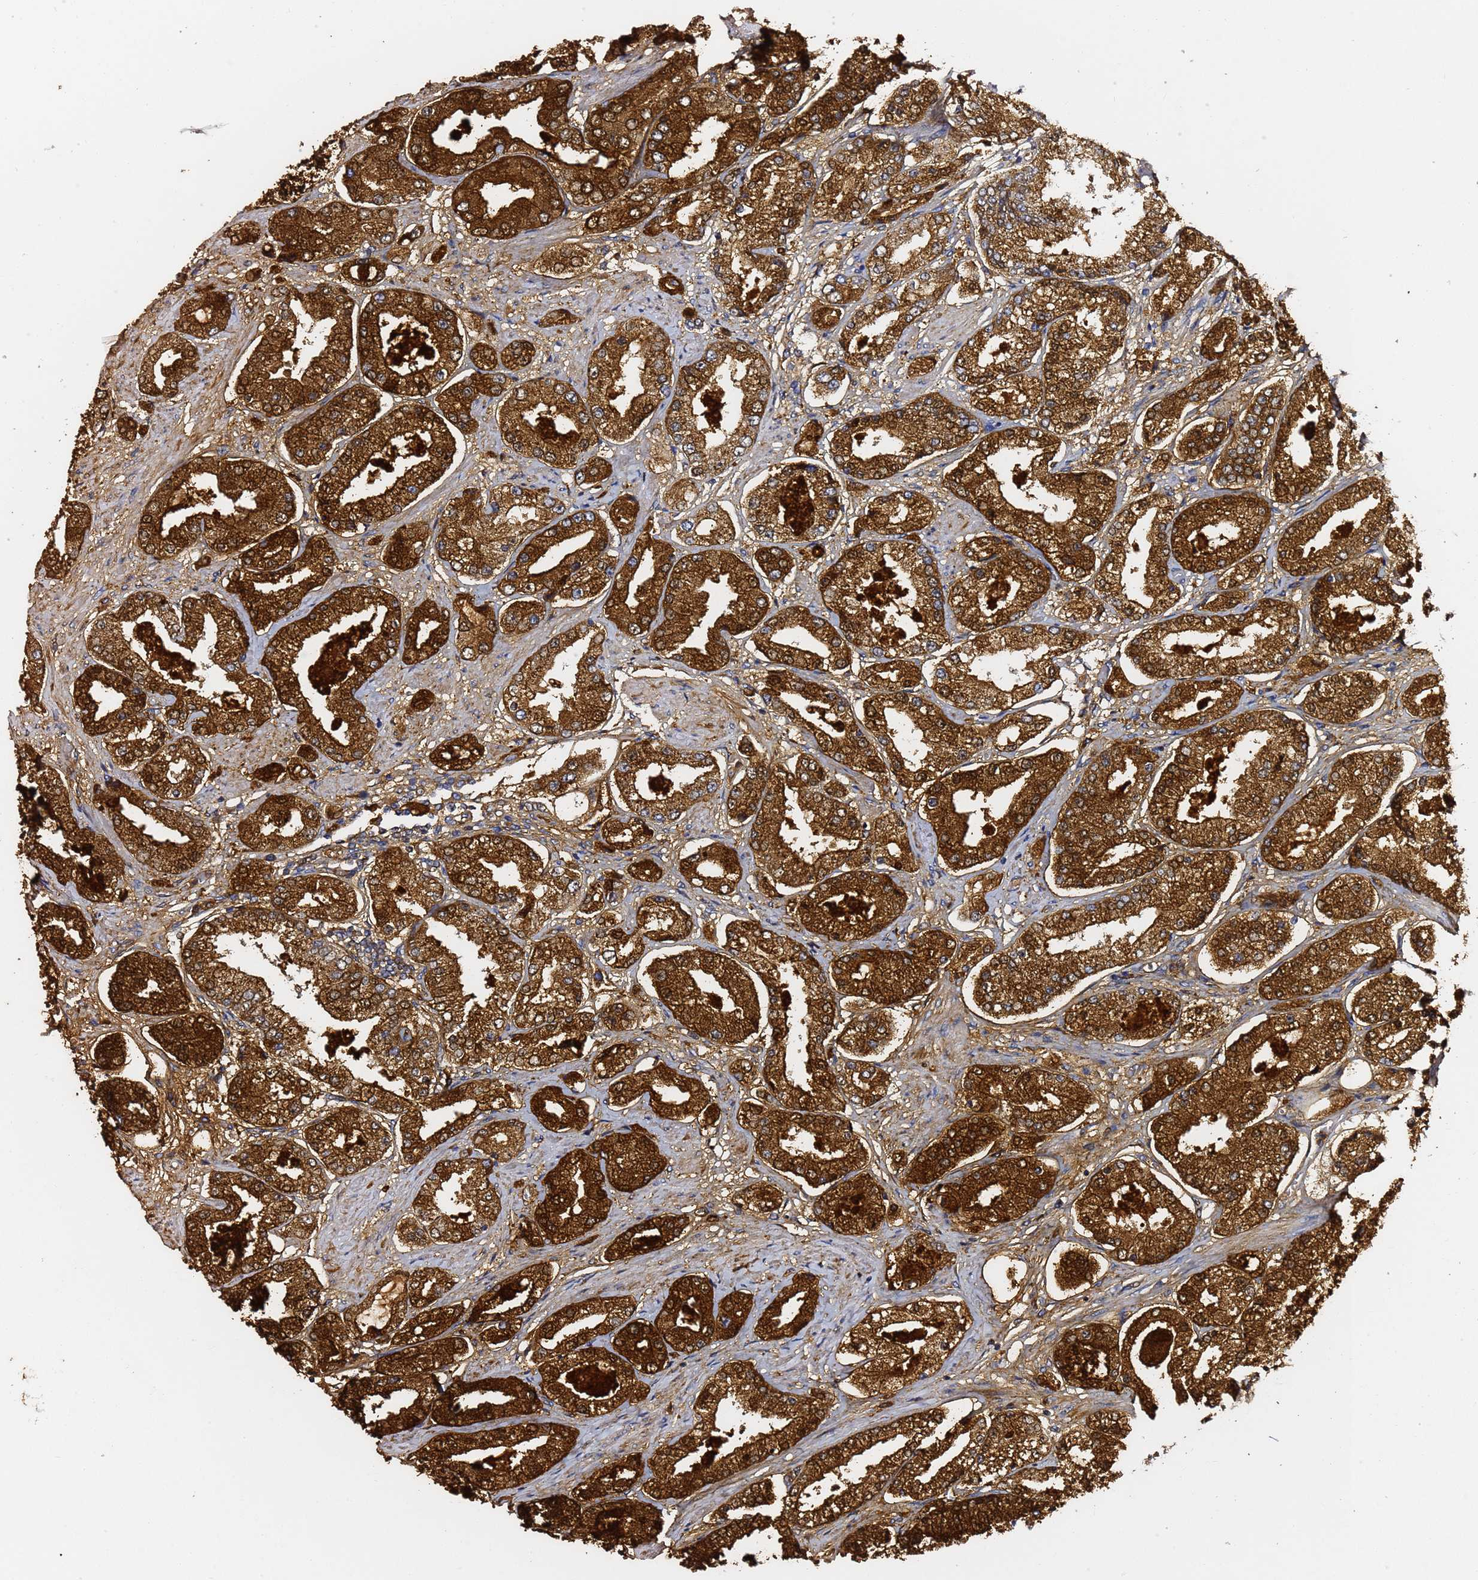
{"staining": {"intensity": "strong", "quantity": ">75%", "location": "cytoplasmic/membranous"}, "tissue": "prostate cancer", "cell_type": "Tumor cells", "image_type": "cancer", "snomed": [{"axis": "morphology", "description": "Adenocarcinoma, High grade"}, {"axis": "topography", "description": "Prostate"}], "caption": "Protein staining displays strong cytoplasmic/membranous staining in about >75% of tumor cells in prostate cancer.", "gene": "NAT2", "patient": {"sex": "male", "age": 69}}